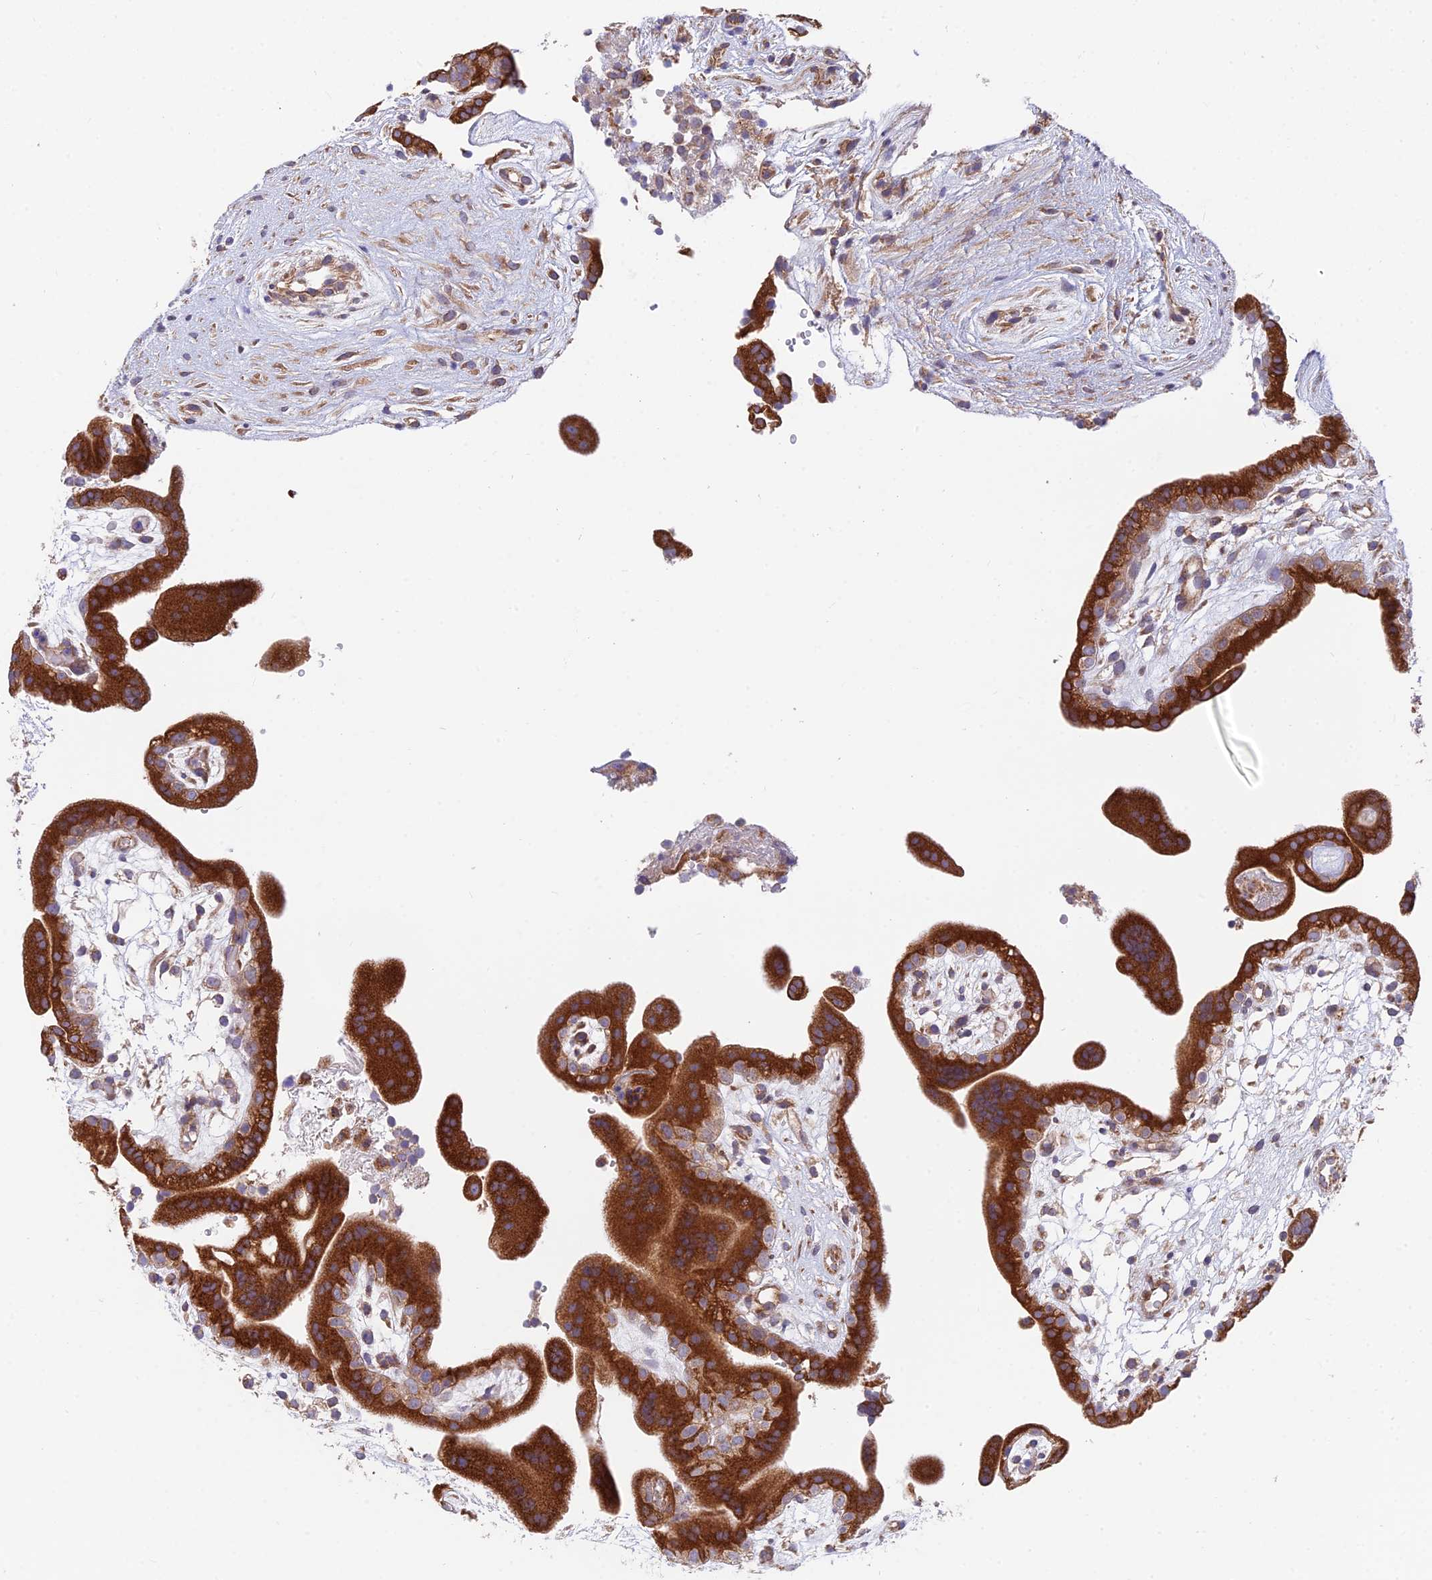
{"staining": {"intensity": "moderate", "quantity": ">75%", "location": "cytoplasmic/membranous"}, "tissue": "placenta", "cell_type": "Decidual cells", "image_type": "normal", "snomed": [{"axis": "morphology", "description": "Normal tissue, NOS"}, {"axis": "topography", "description": "Placenta"}], "caption": "Immunohistochemical staining of normal human placenta displays moderate cytoplasmic/membranous protein staining in approximately >75% of decidual cells.", "gene": "TBC1D20", "patient": {"sex": "female", "age": 18}}